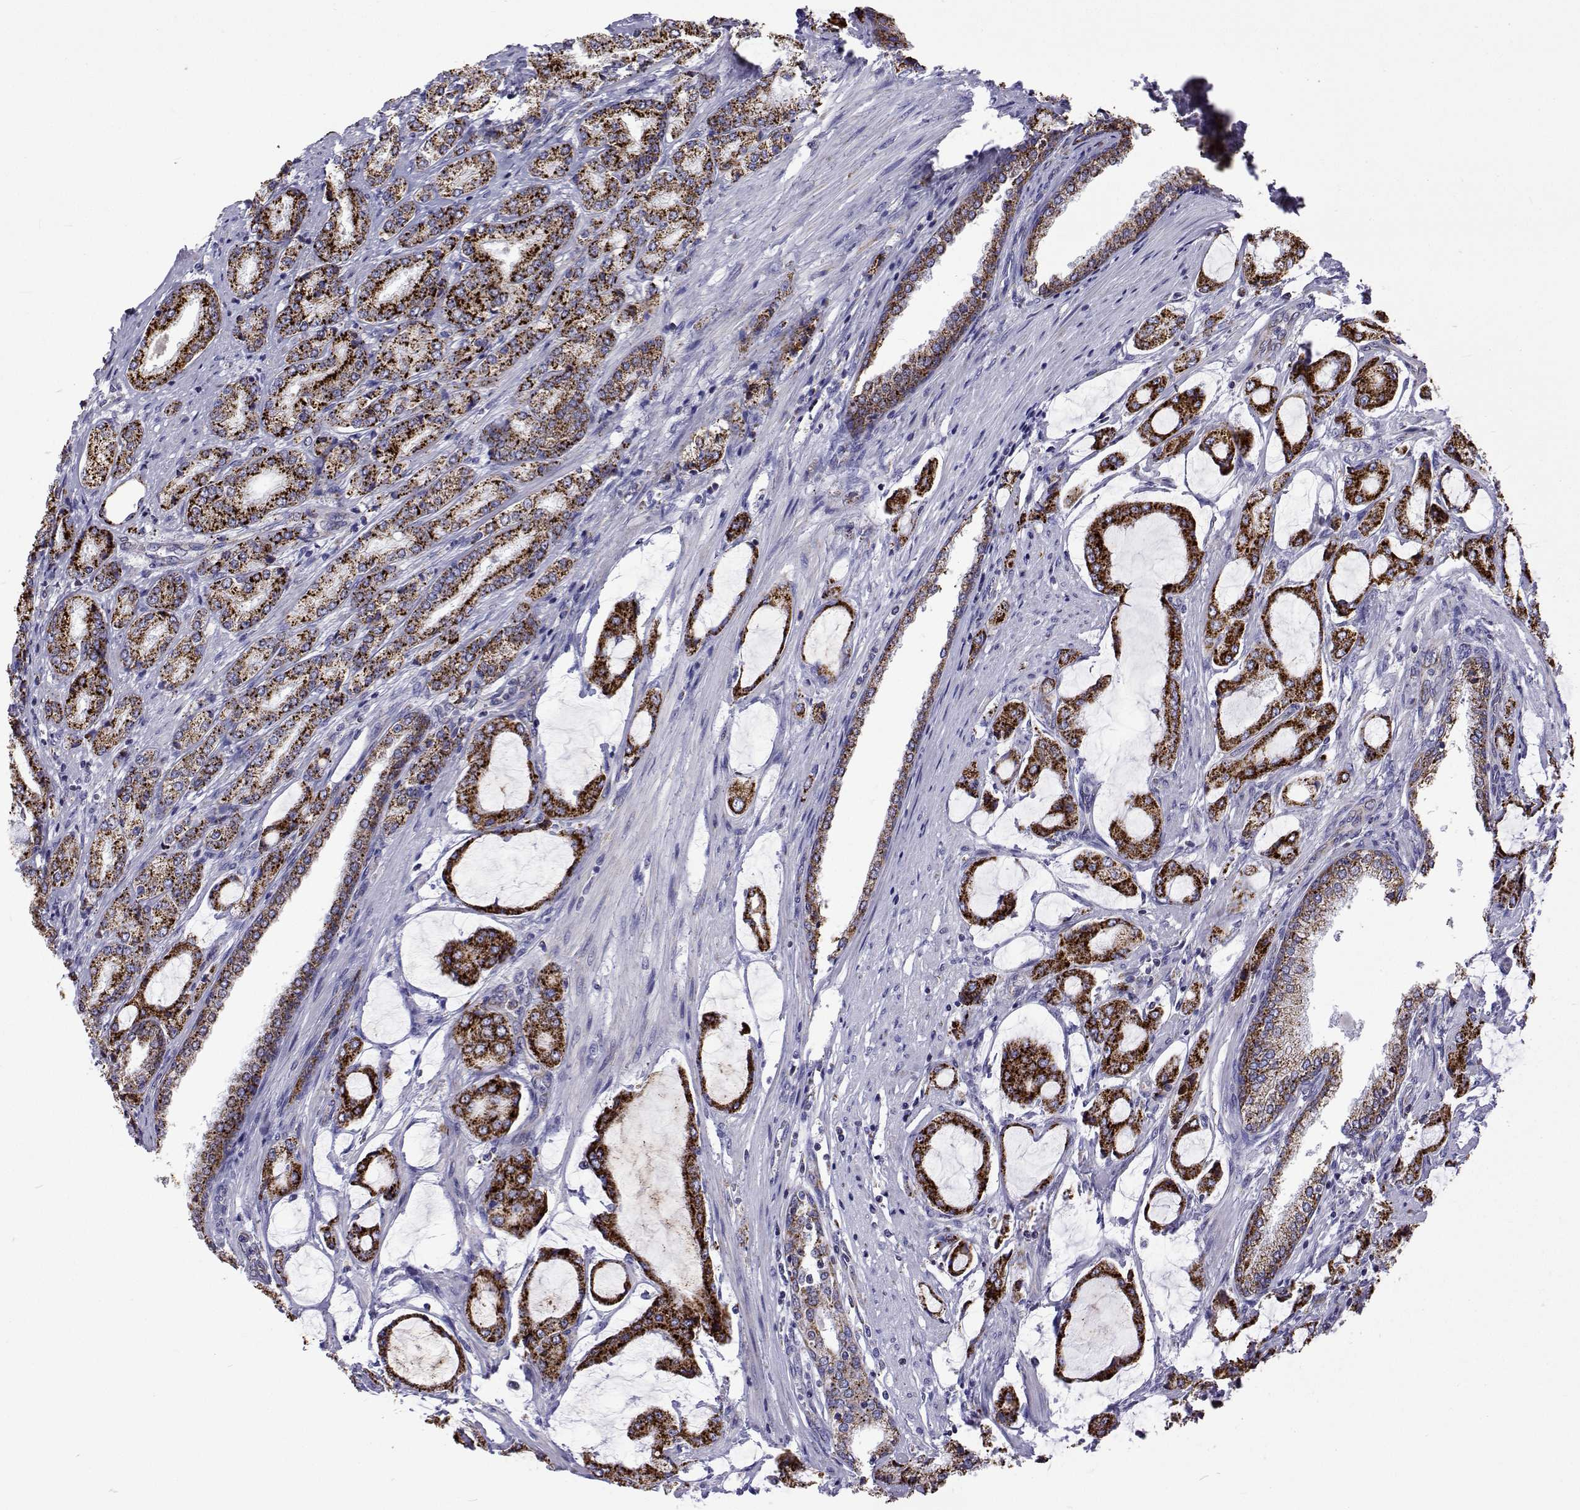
{"staining": {"intensity": "strong", "quantity": ">75%", "location": "cytoplasmic/membranous"}, "tissue": "prostate cancer", "cell_type": "Tumor cells", "image_type": "cancer", "snomed": [{"axis": "morphology", "description": "Adenocarcinoma, NOS"}, {"axis": "topography", "description": "Prostate"}], "caption": "There is high levels of strong cytoplasmic/membranous expression in tumor cells of adenocarcinoma (prostate), as demonstrated by immunohistochemical staining (brown color).", "gene": "MCCC2", "patient": {"sex": "male", "age": 63}}